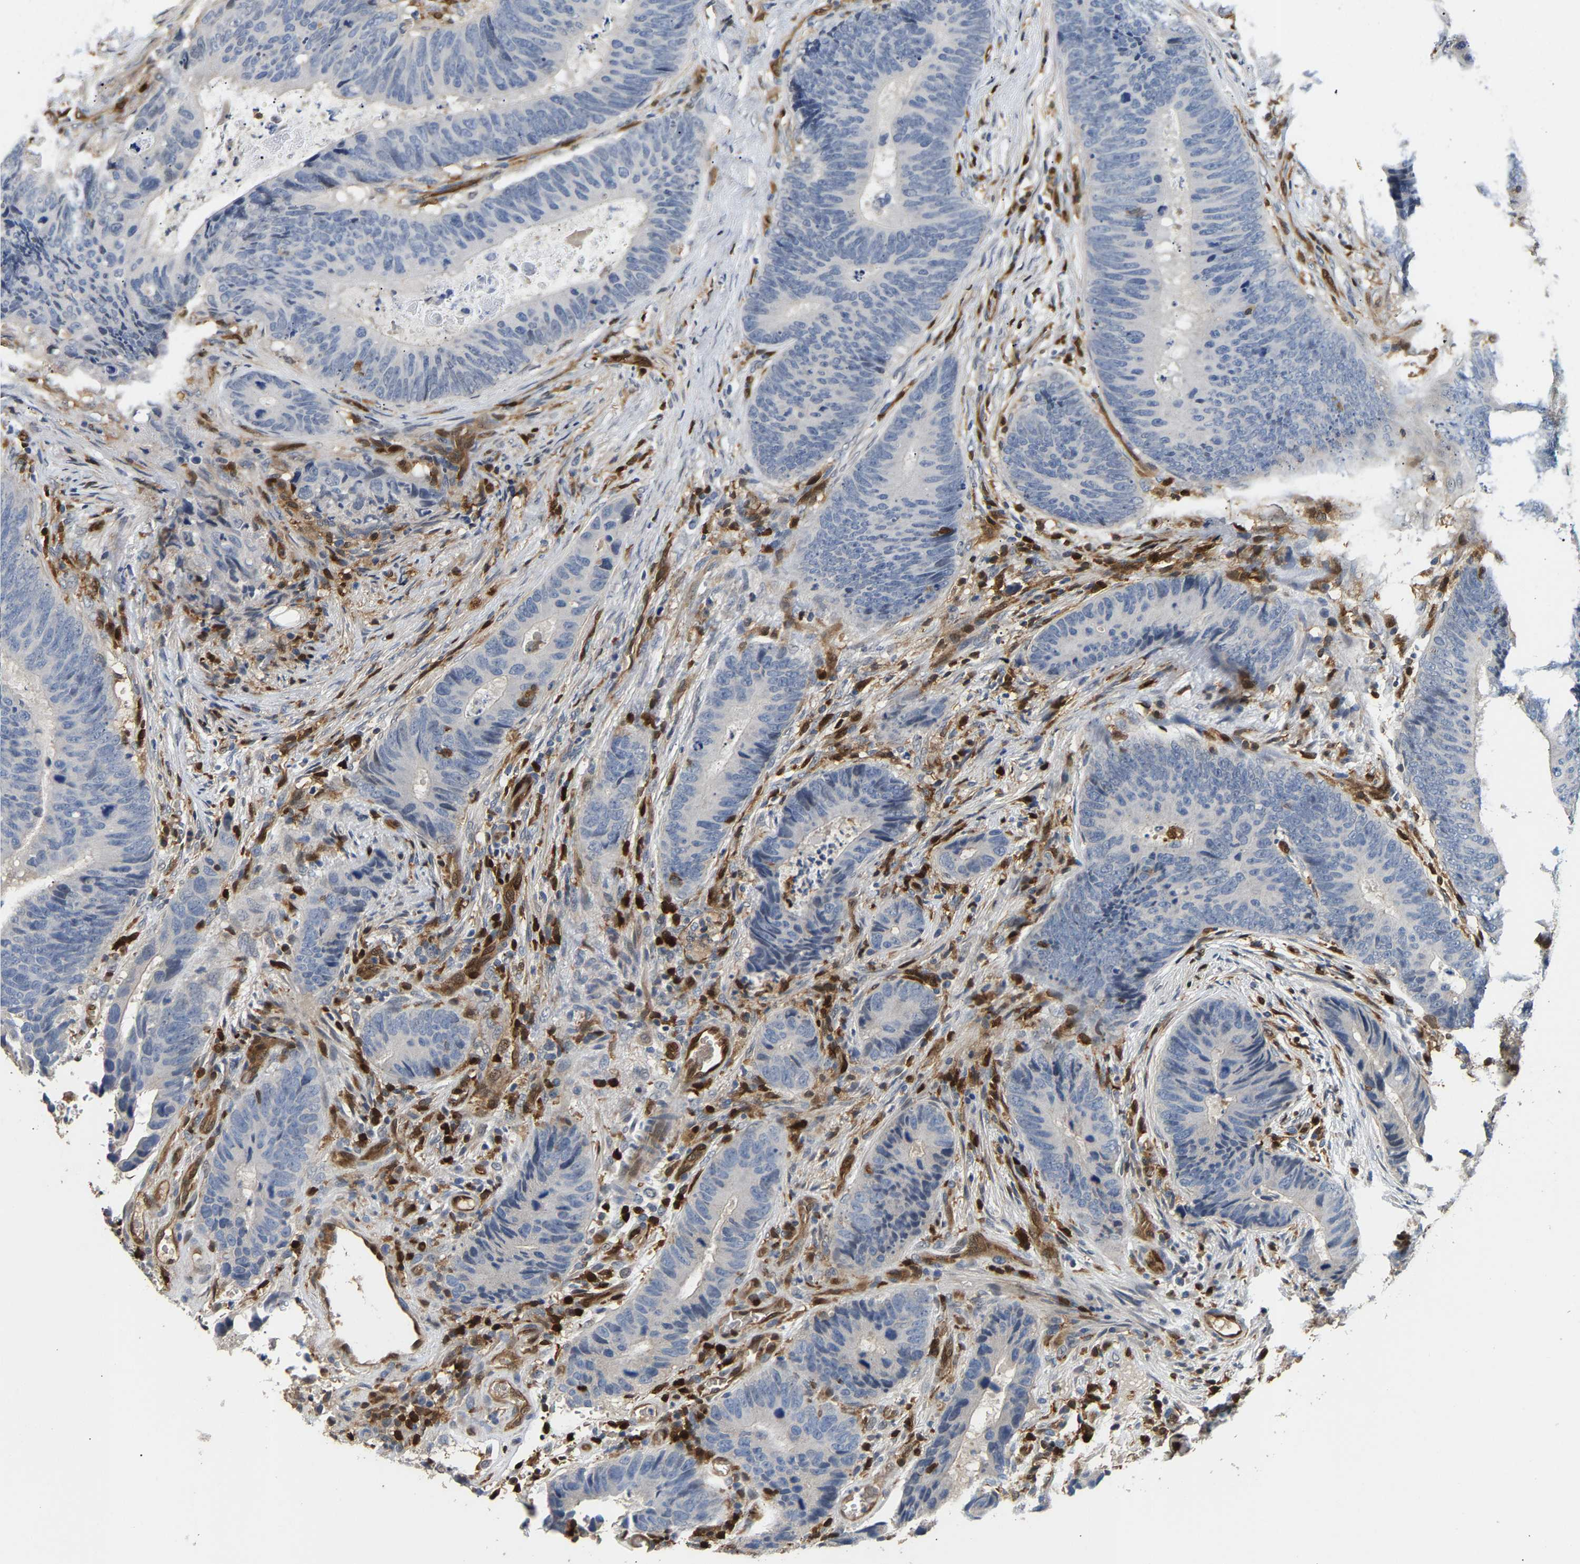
{"staining": {"intensity": "negative", "quantity": "none", "location": "none"}, "tissue": "colorectal cancer", "cell_type": "Tumor cells", "image_type": "cancer", "snomed": [{"axis": "morphology", "description": "Adenocarcinoma, NOS"}, {"axis": "topography", "description": "Colon"}], "caption": "There is no significant expression in tumor cells of colorectal cancer (adenocarcinoma).", "gene": "GIMAP7", "patient": {"sex": "male", "age": 56}}